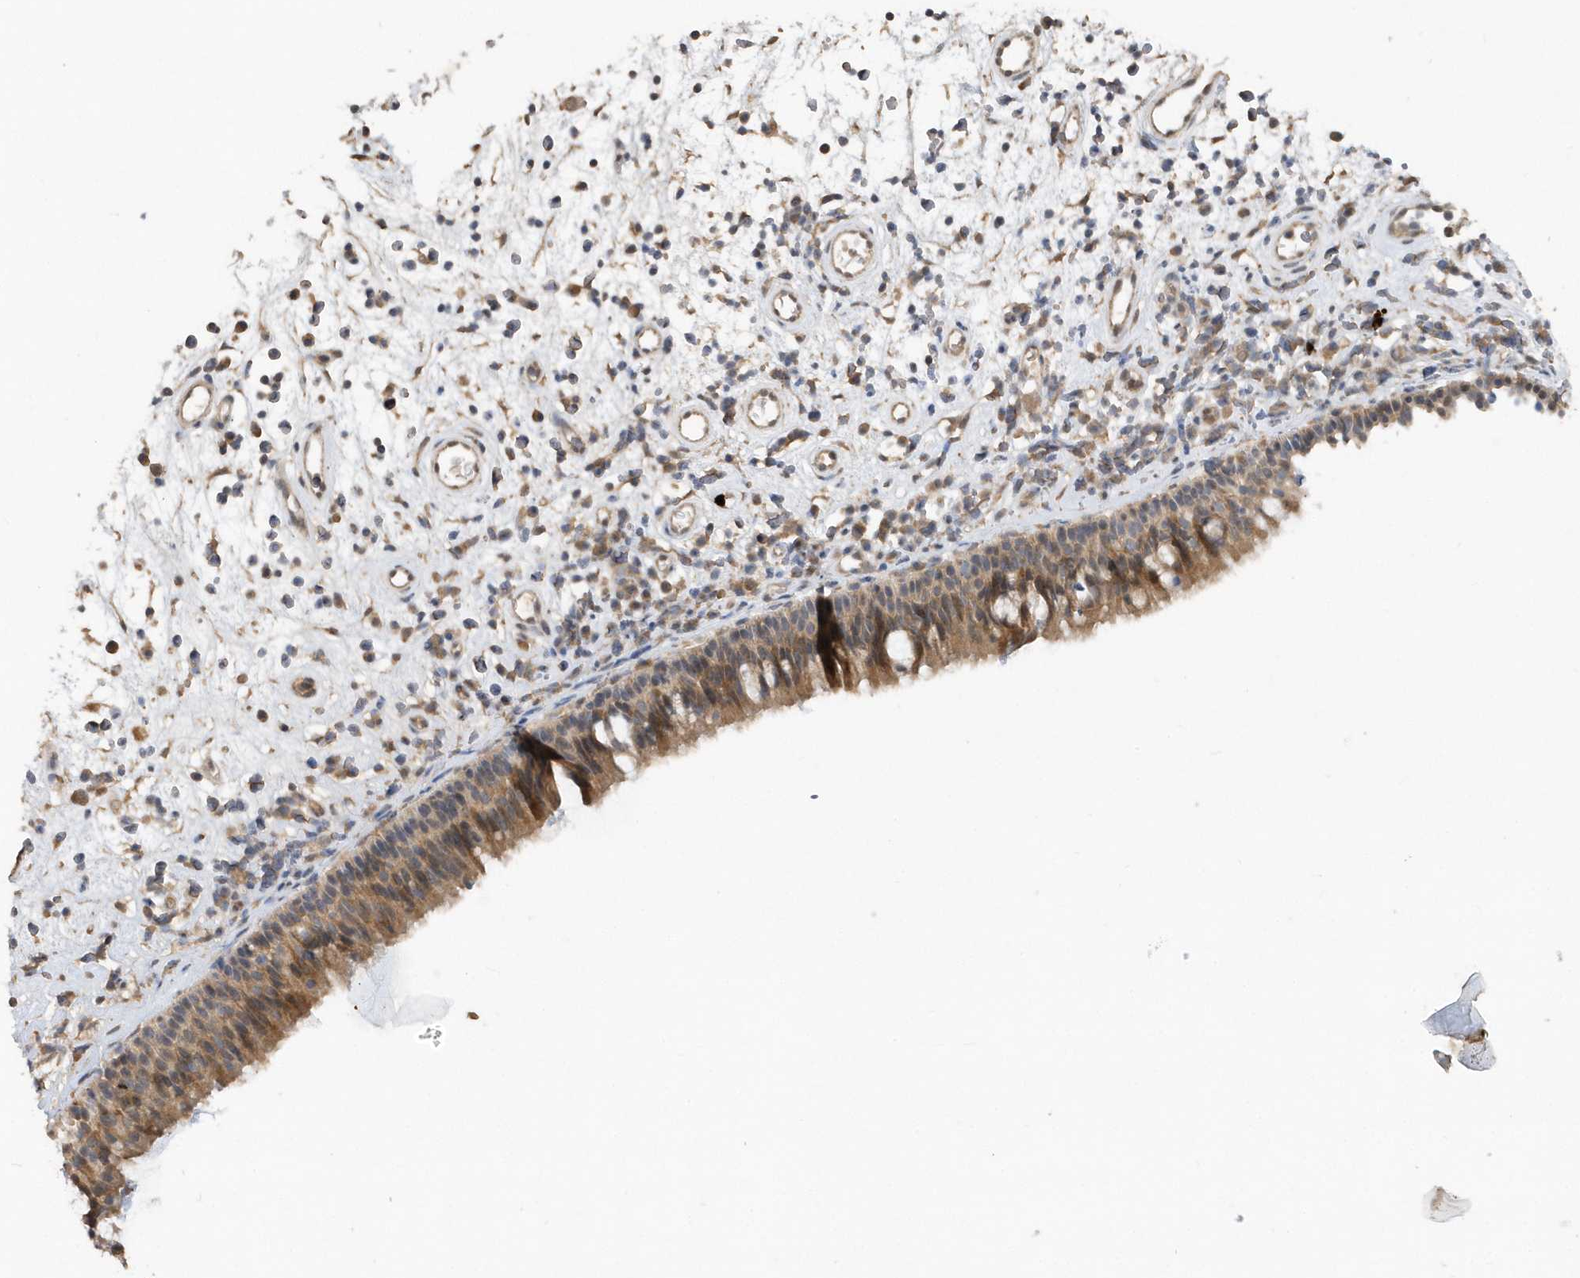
{"staining": {"intensity": "moderate", "quantity": ">75%", "location": "cytoplasmic/membranous"}, "tissue": "nasopharynx", "cell_type": "Respiratory epithelial cells", "image_type": "normal", "snomed": [{"axis": "morphology", "description": "Normal tissue, NOS"}, {"axis": "morphology", "description": "Inflammation, NOS"}, {"axis": "morphology", "description": "Malignant melanoma, Metastatic site"}, {"axis": "topography", "description": "Nasopharynx"}], "caption": "Protein expression analysis of normal human nasopharynx reveals moderate cytoplasmic/membranous expression in approximately >75% of respiratory epithelial cells.", "gene": "RPEL1", "patient": {"sex": "male", "age": 70}}